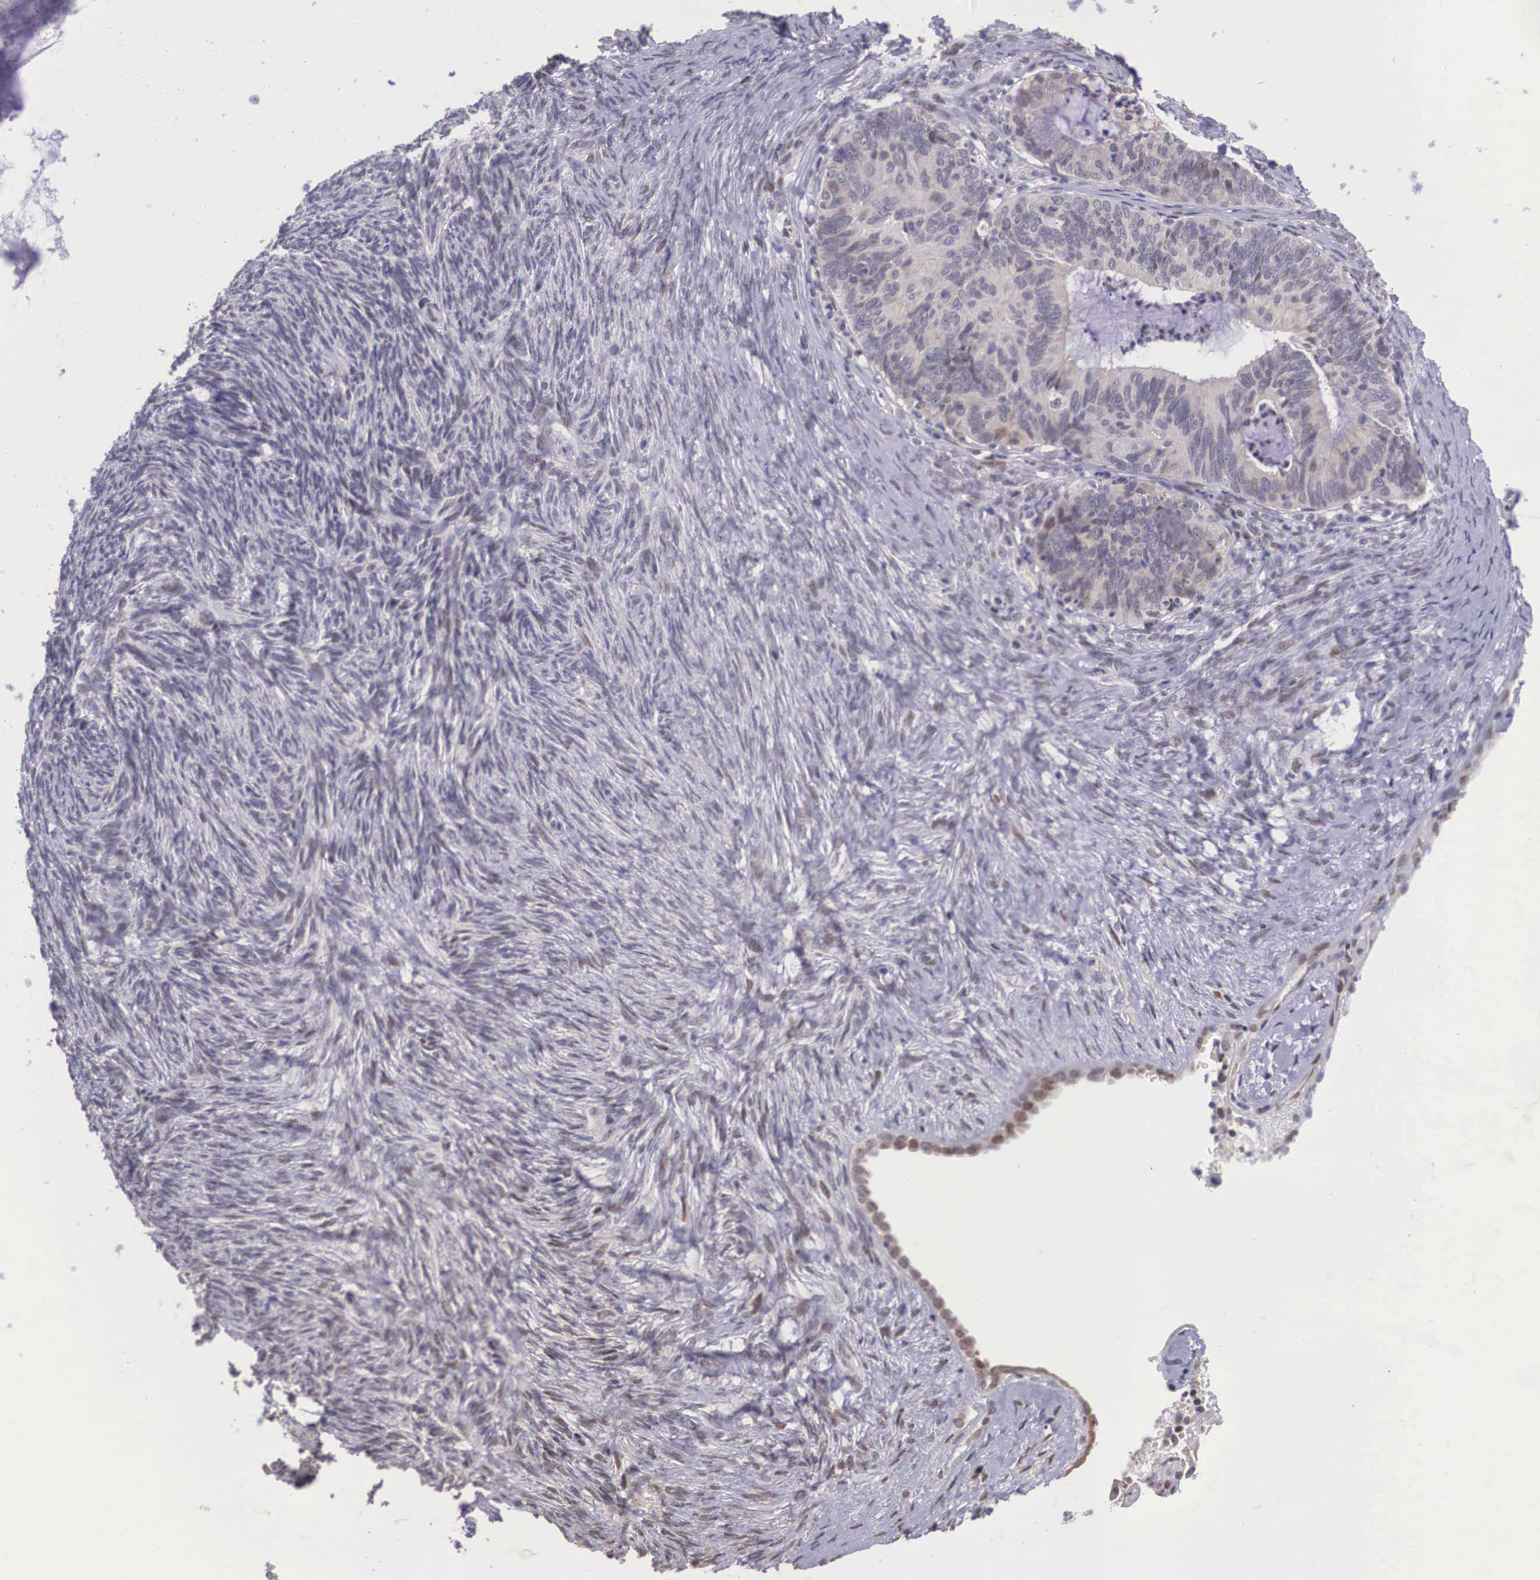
{"staining": {"intensity": "weak", "quantity": "<25%", "location": "cytoplasmic/membranous"}, "tissue": "ovarian cancer", "cell_type": "Tumor cells", "image_type": "cancer", "snomed": [{"axis": "morphology", "description": "Carcinoma, endometroid"}, {"axis": "topography", "description": "Ovary"}], "caption": "Immunohistochemistry of ovarian endometroid carcinoma reveals no expression in tumor cells. (Brightfield microscopy of DAB immunohistochemistry at high magnification).", "gene": "SLC25A21", "patient": {"sex": "female", "age": 52}}